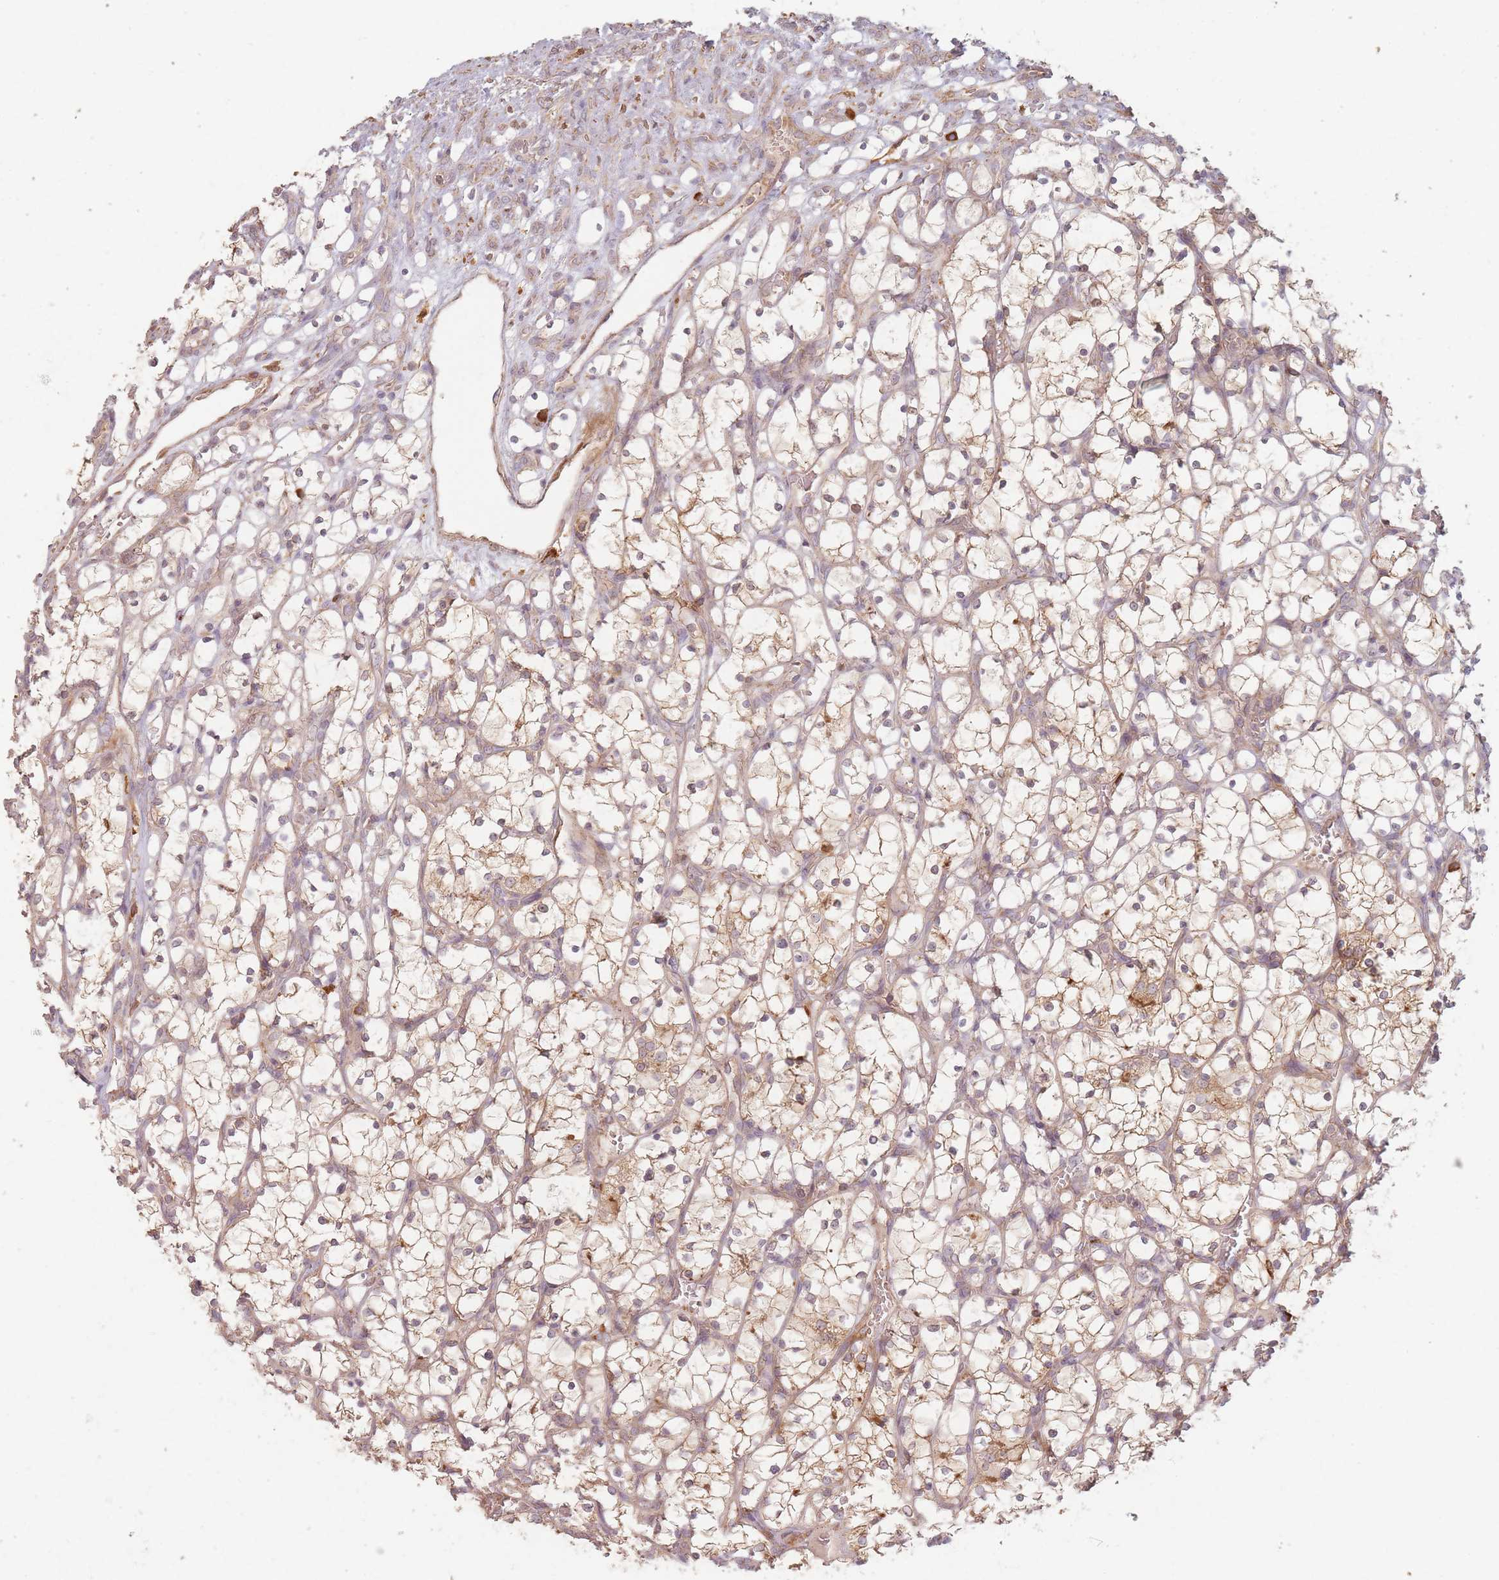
{"staining": {"intensity": "weak", "quantity": "25%-75%", "location": "cytoplasmic/membranous"}, "tissue": "renal cancer", "cell_type": "Tumor cells", "image_type": "cancer", "snomed": [{"axis": "morphology", "description": "Adenocarcinoma, NOS"}, {"axis": "topography", "description": "Kidney"}], "caption": "Immunohistochemistry (IHC) of human renal adenocarcinoma demonstrates low levels of weak cytoplasmic/membranous positivity in approximately 25%-75% of tumor cells. The staining was performed using DAB to visualize the protein expression in brown, while the nuclei were stained in blue with hematoxylin (Magnification: 20x).", "gene": "MRPS6", "patient": {"sex": "female", "age": 69}}